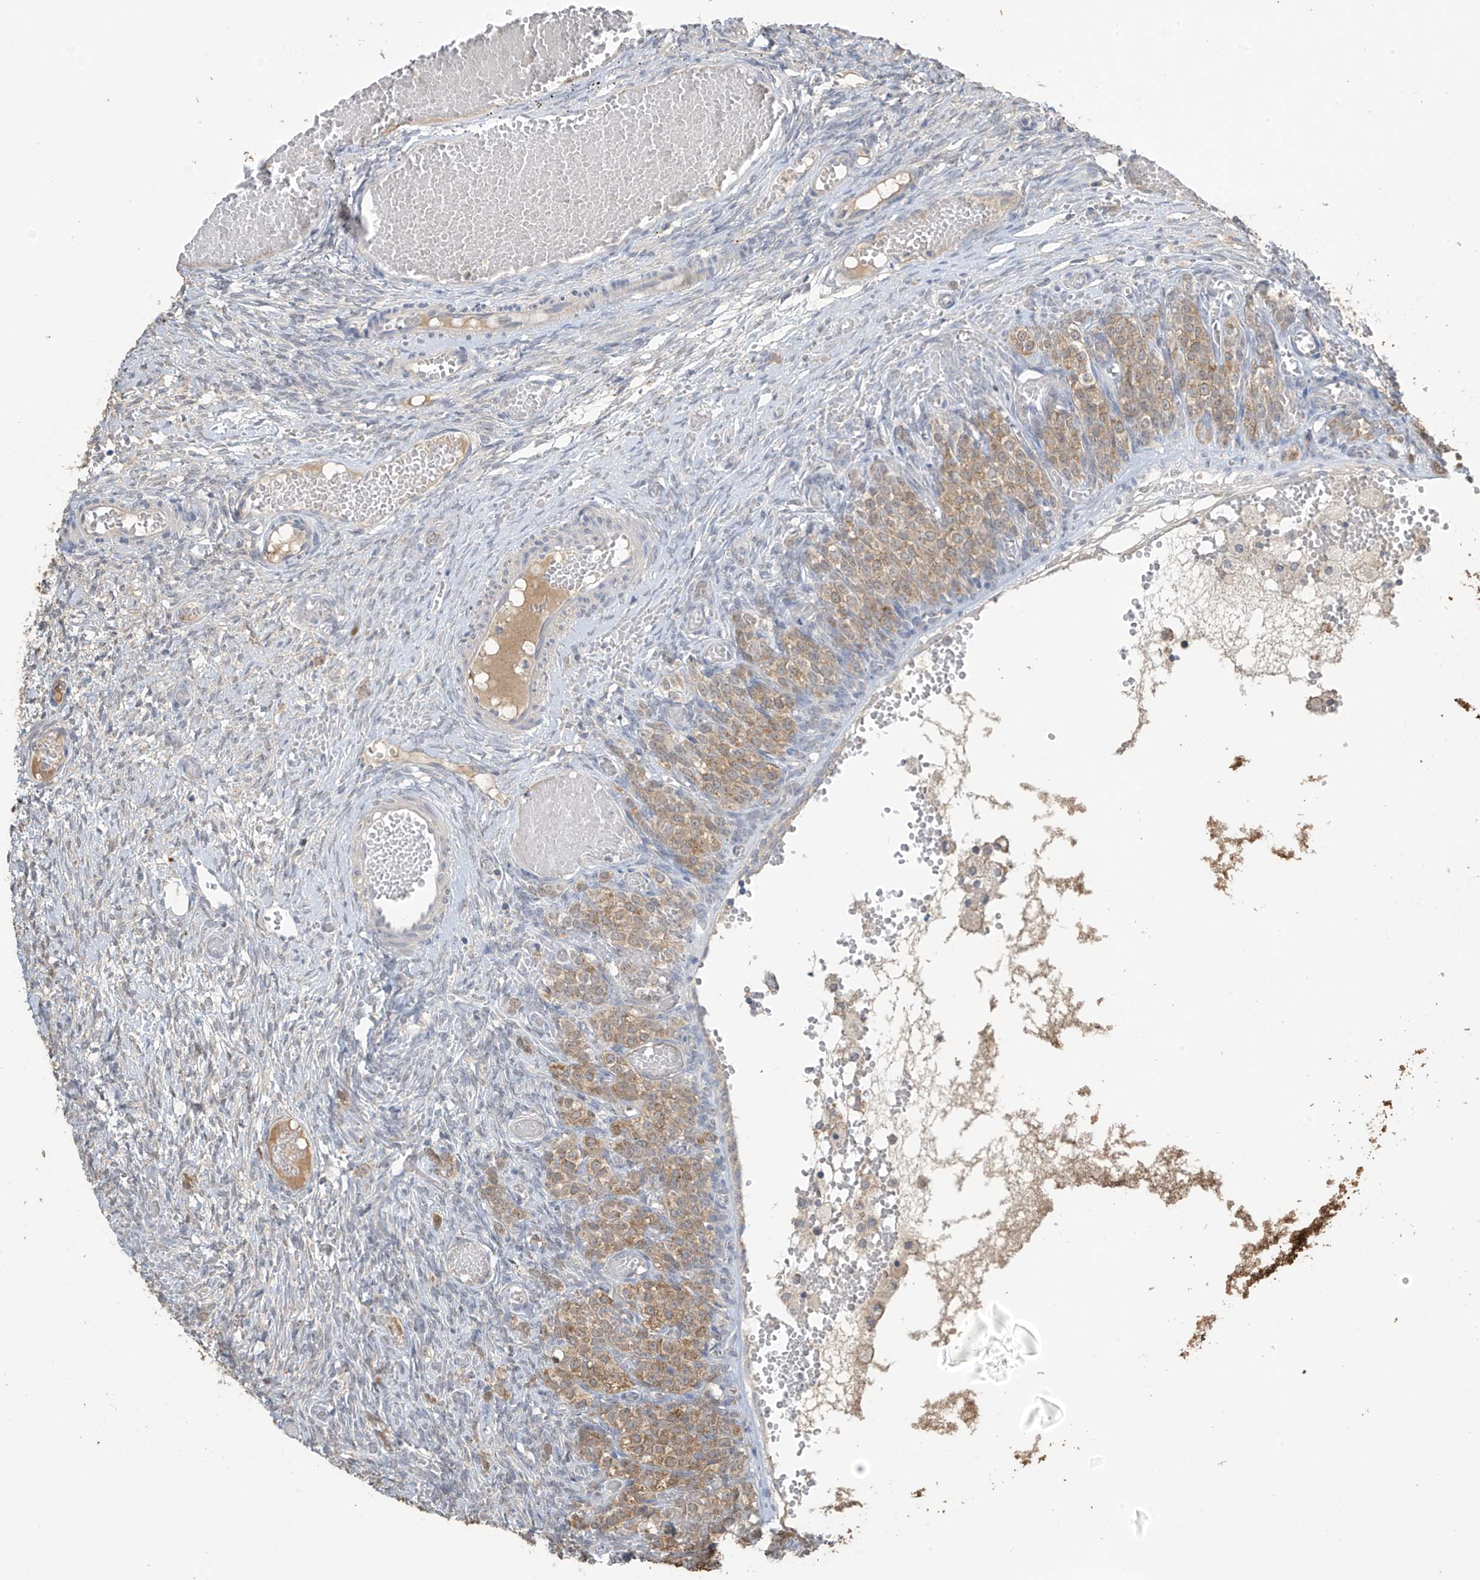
{"staining": {"intensity": "negative", "quantity": "none", "location": "none"}, "tissue": "ovary", "cell_type": "Ovarian stroma cells", "image_type": "normal", "snomed": [{"axis": "morphology", "description": "Adenocarcinoma, NOS"}, {"axis": "topography", "description": "Endometrium"}], "caption": "IHC micrograph of normal ovary: ovary stained with DAB shows no significant protein staining in ovarian stroma cells.", "gene": "SLFN14", "patient": {"sex": "female", "age": 32}}